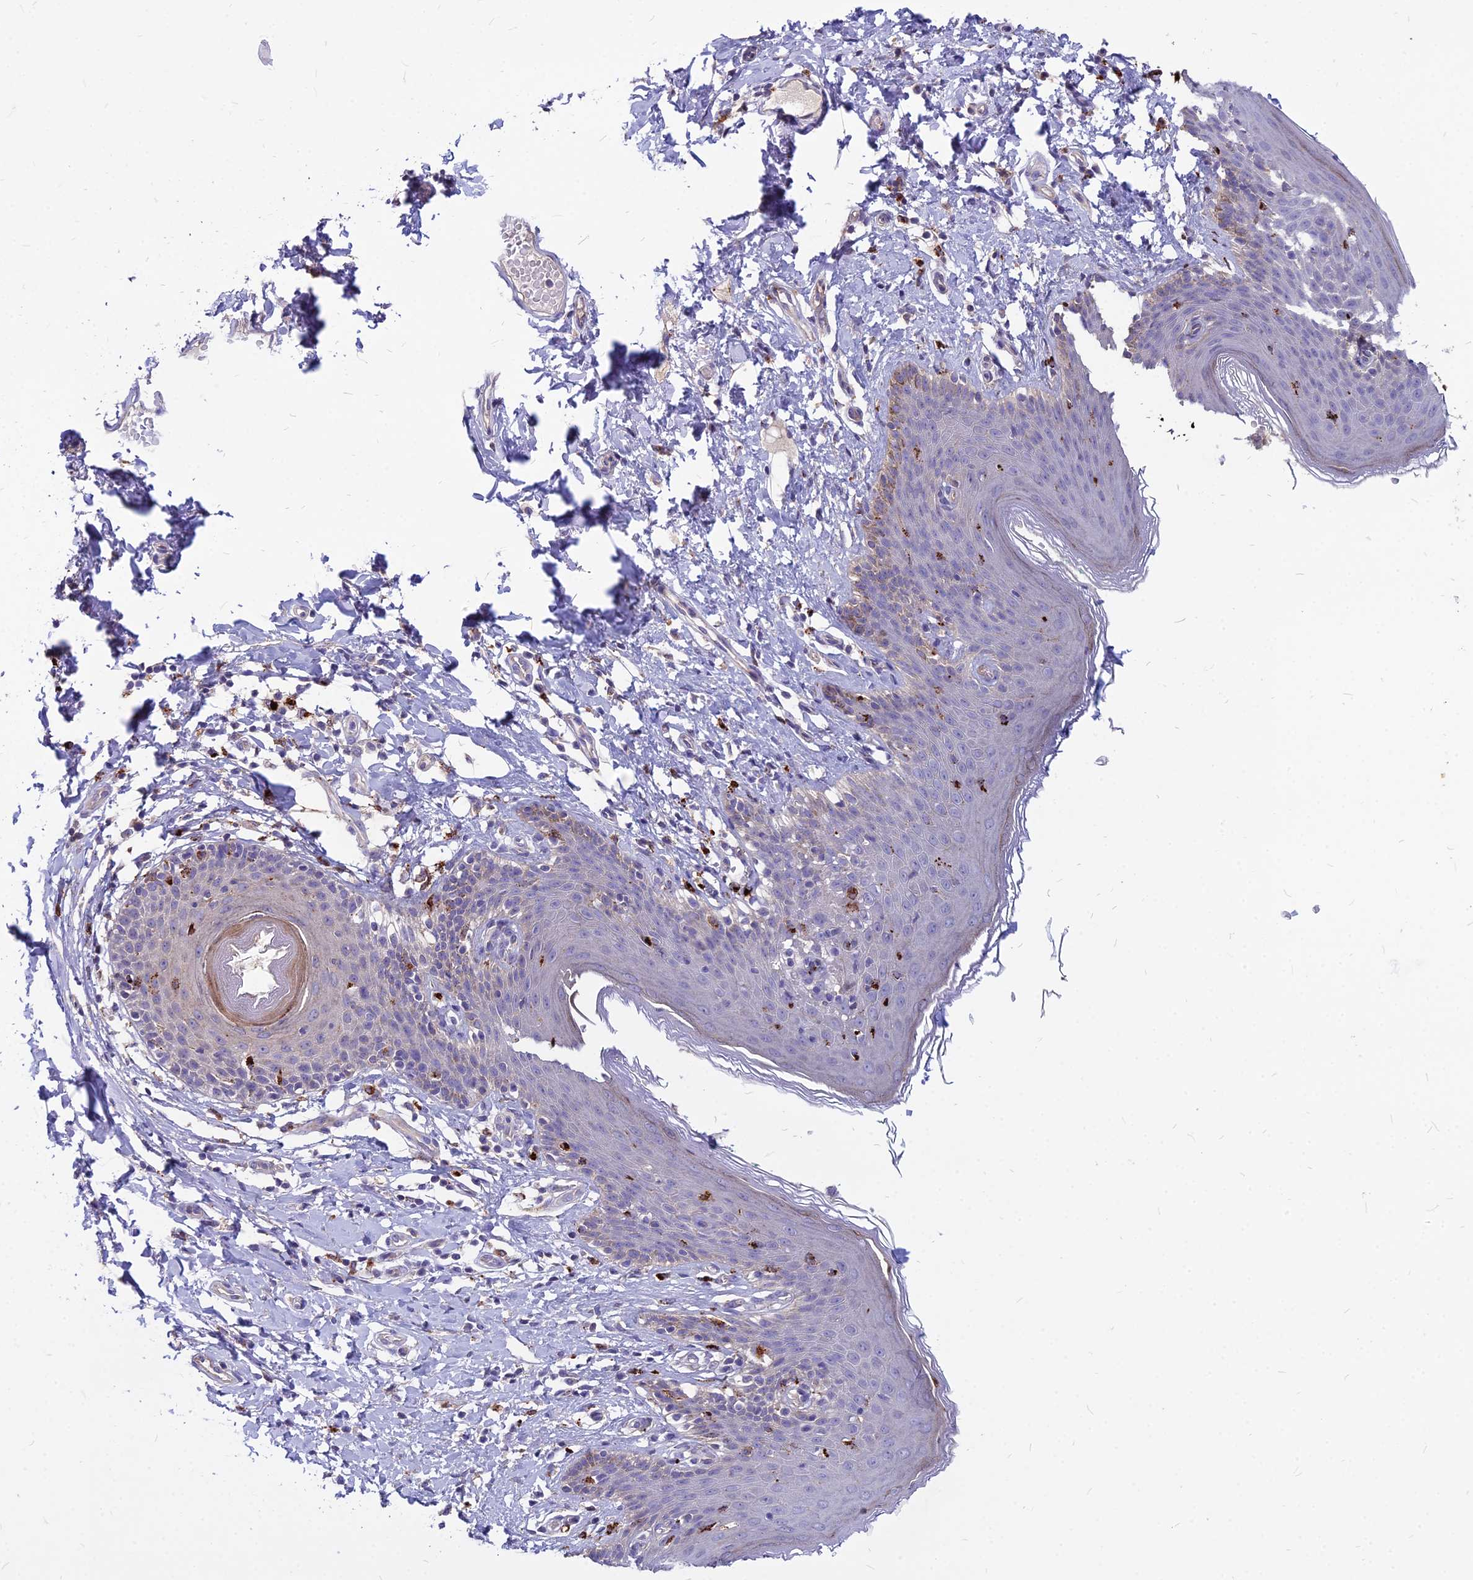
{"staining": {"intensity": "negative", "quantity": "none", "location": "none"}, "tissue": "skin", "cell_type": "Epidermal cells", "image_type": "normal", "snomed": [{"axis": "morphology", "description": "Normal tissue, NOS"}, {"axis": "topography", "description": "Vulva"}], "caption": "Immunohistochemistry photomicrograph of normal skin stained for a protein (brown), which reveals no expression in epidermal cells. (IHC, brightfield microscopy, high magnification).", "gene": "PCED1B", "patient": {"sex": "female", "age": 66}}